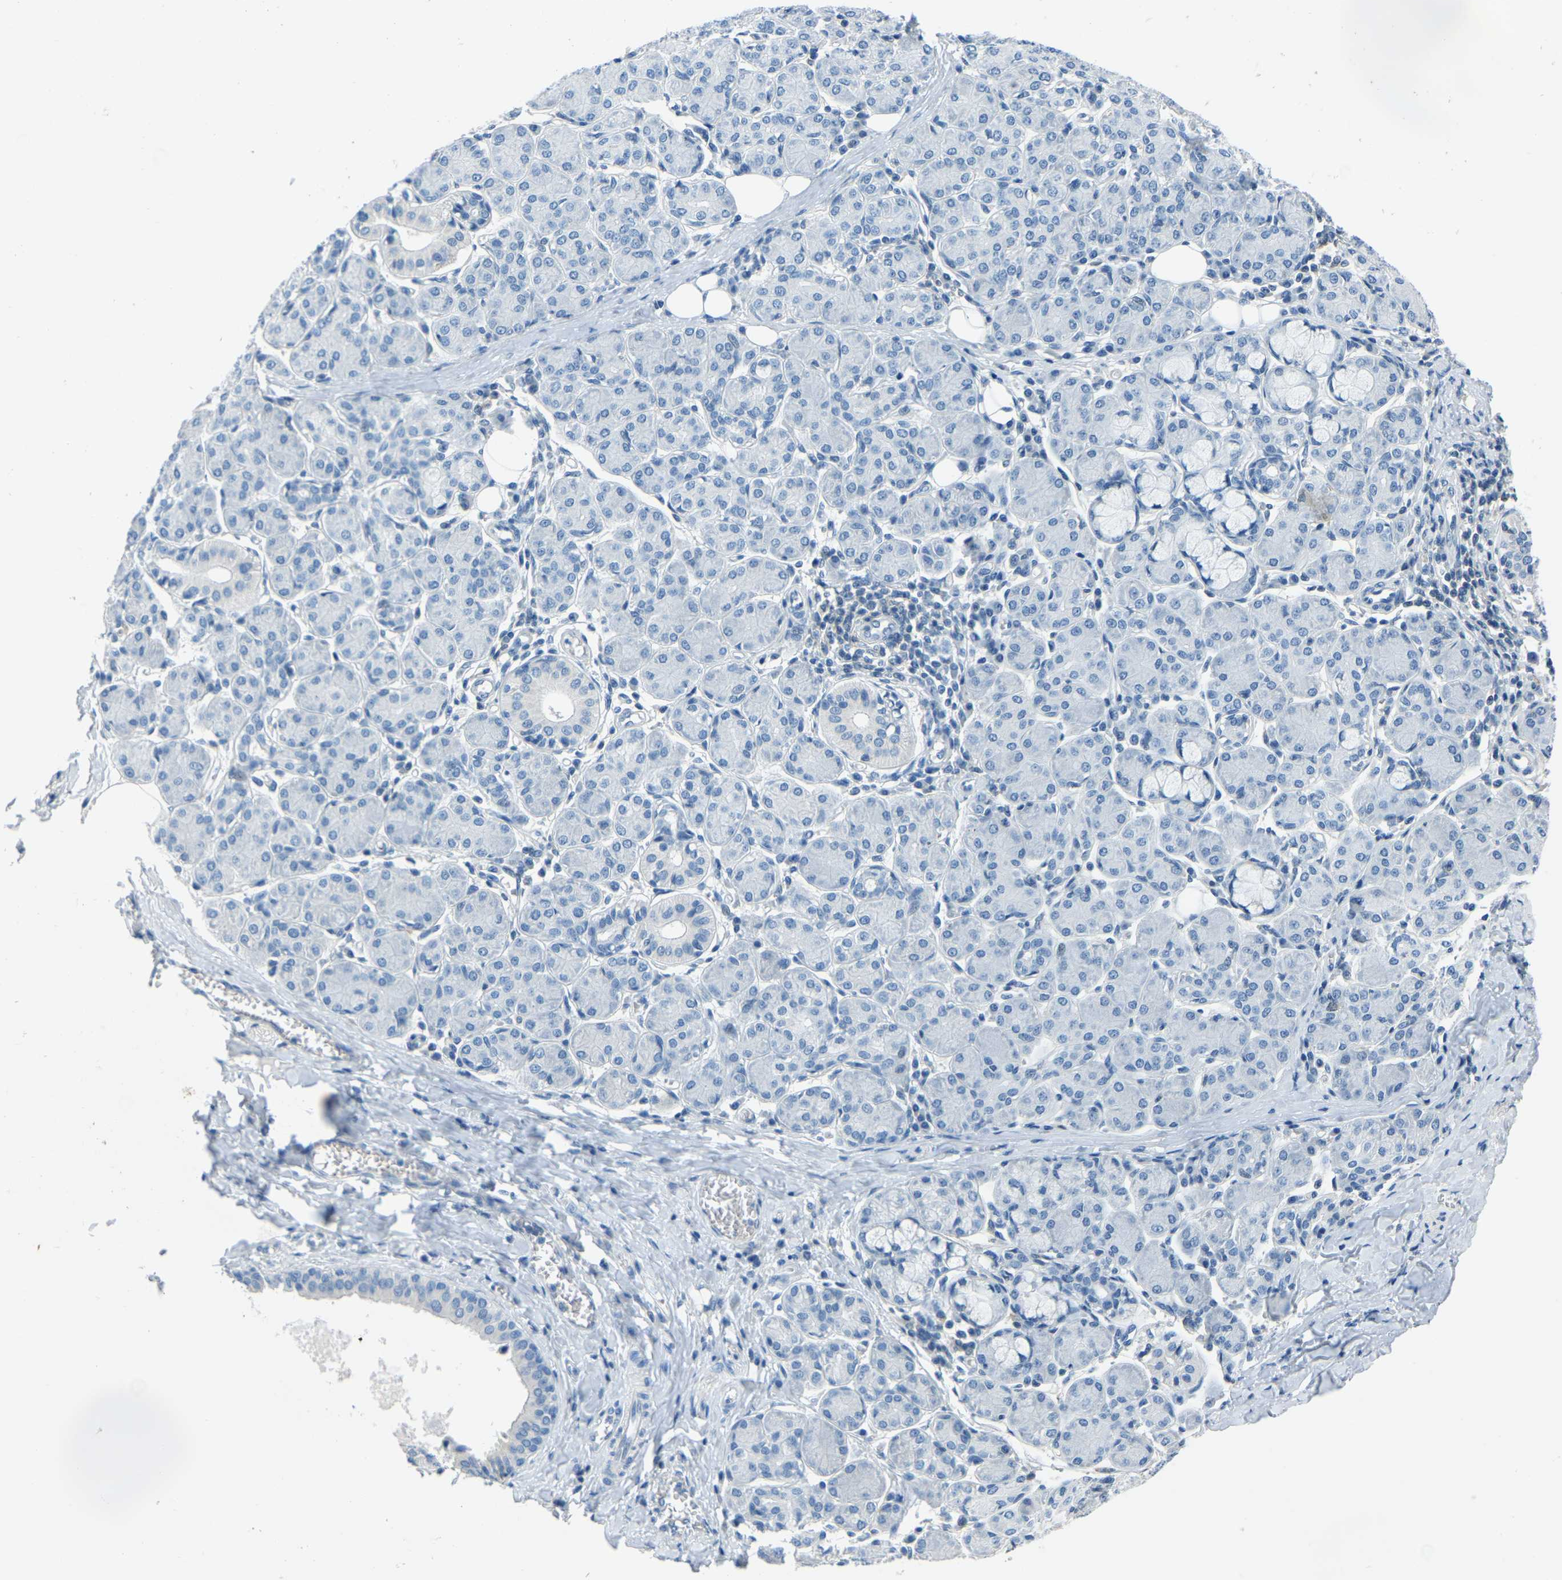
{"staining": {"intensity": "negative", "quantity": "none", "location": "none"}, "tissue": "salivary gland", "cell_type": "Glandular cells", "image_type": "normal", "snomed": [{"axis": "morphology", "description": "Normal tissue, NOS"}, {"axis": "morphology", "description": "Inflammation, NOS"}, {"axis": "topography", "description": "Lymph node"}, {"axis": "topography", "description": "Salivary gland"}], "caption": "Immunohistochemistry image of unremarkable salivary gland: human salivary gland stained with DAB exhibits no significant protein expression in glandular cells. (Immunohistochemistry (ihc), brightfield microscopy, high magnification).", "gene": "XIRP1", "patient": {"sex": "male", "age": 3}}